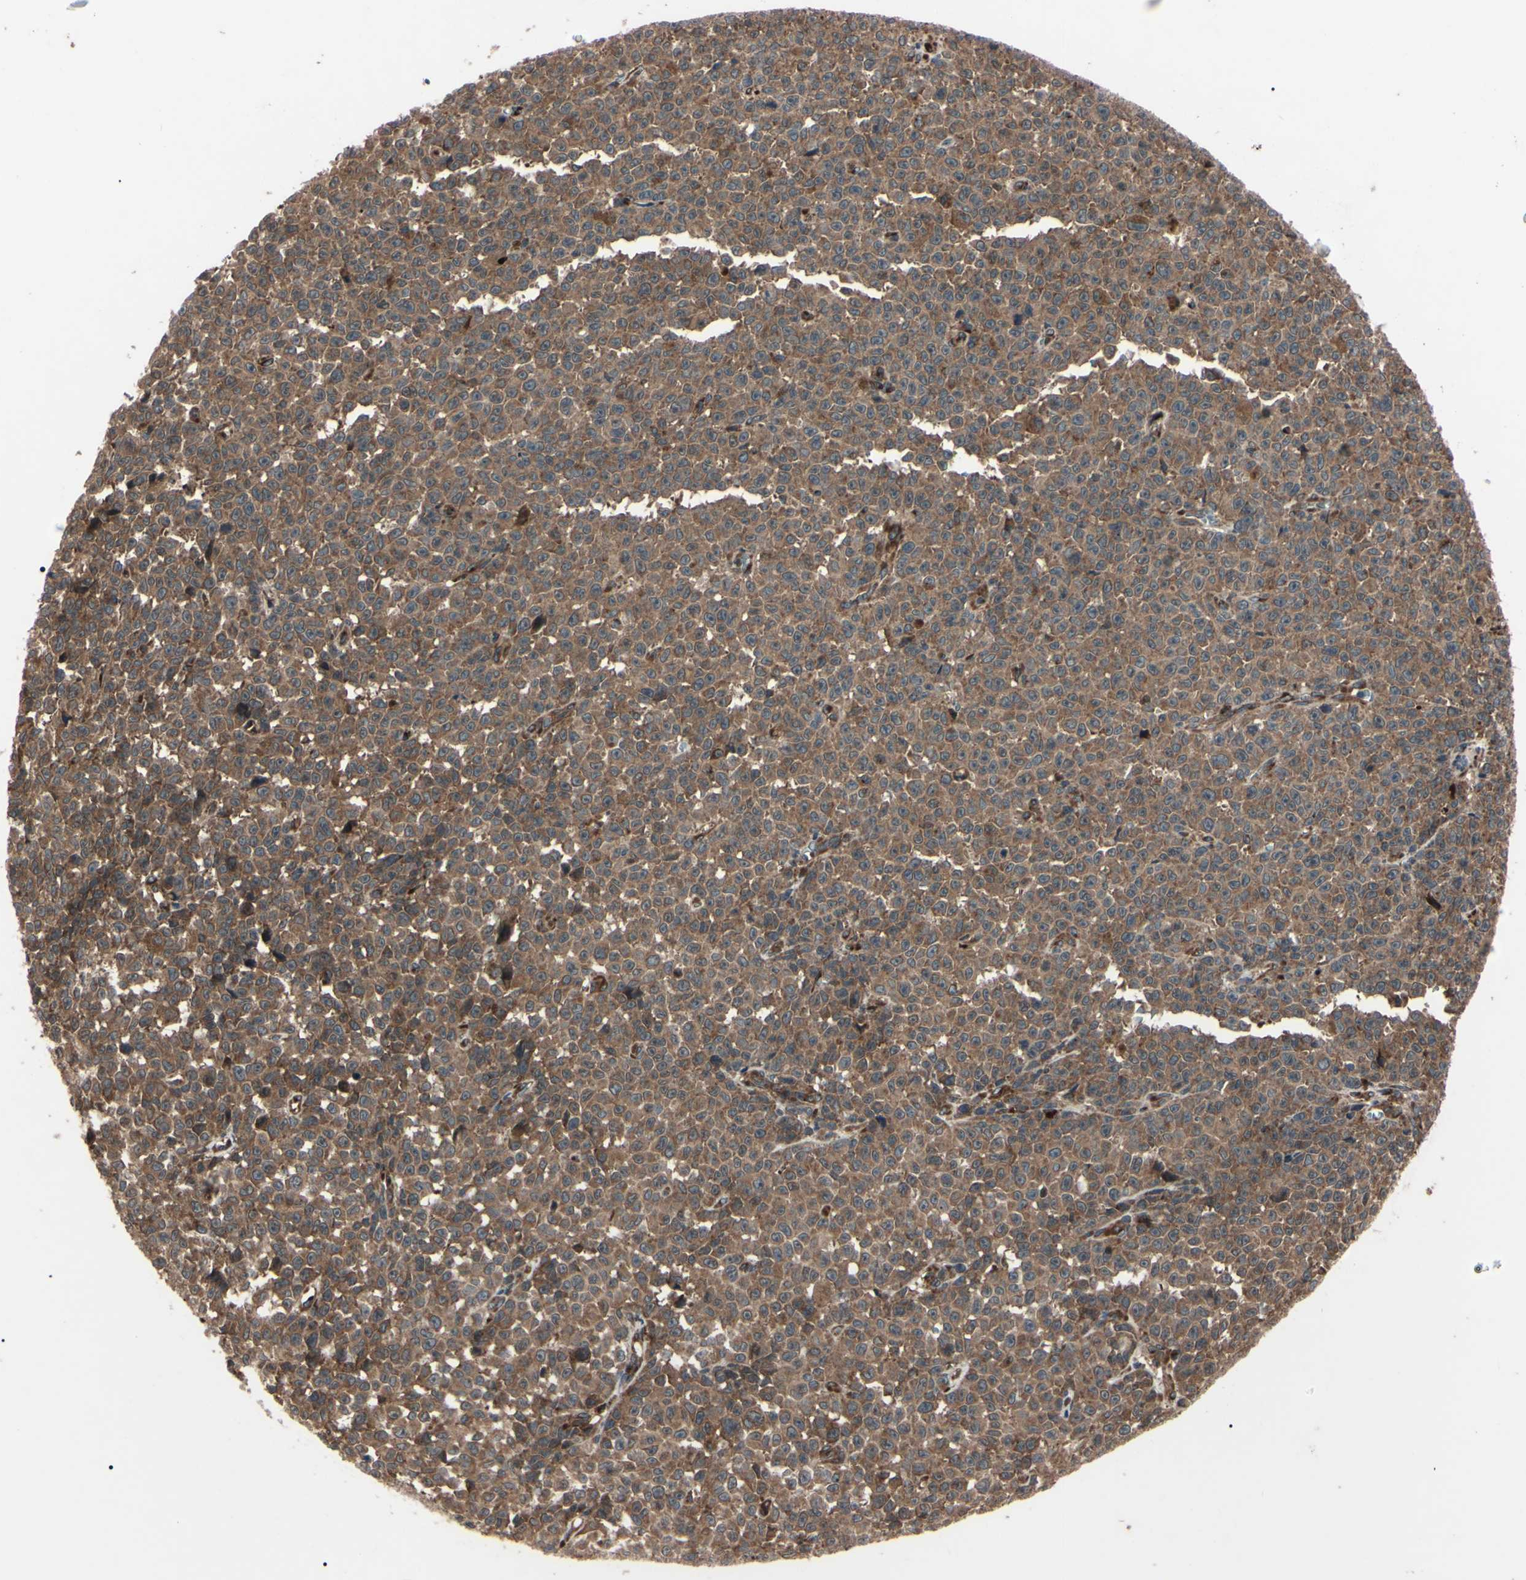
{"staining": {"intensity": "moderate", "quantity": ">75%", "location": "cytoplasmic/membranous"}, "tissue": "melanoma", "cell_type": "Tumor cells", "image_type": "cancer", "snomed": [{"axis": "morphology", "description": "Malignant melanoma, NOS"}, {"axis": "topography", "description": "Skin"}], "caption": "This histopathology image demonstrates immunohistochemistry (IHC) staining of human malignant melanoma, with medium moderate cytoplasmic/membranous expression in approximately >75% of tumor cells.", "gene": "GUCY1B1", "patient": {"sex": "female", "age": 82}}